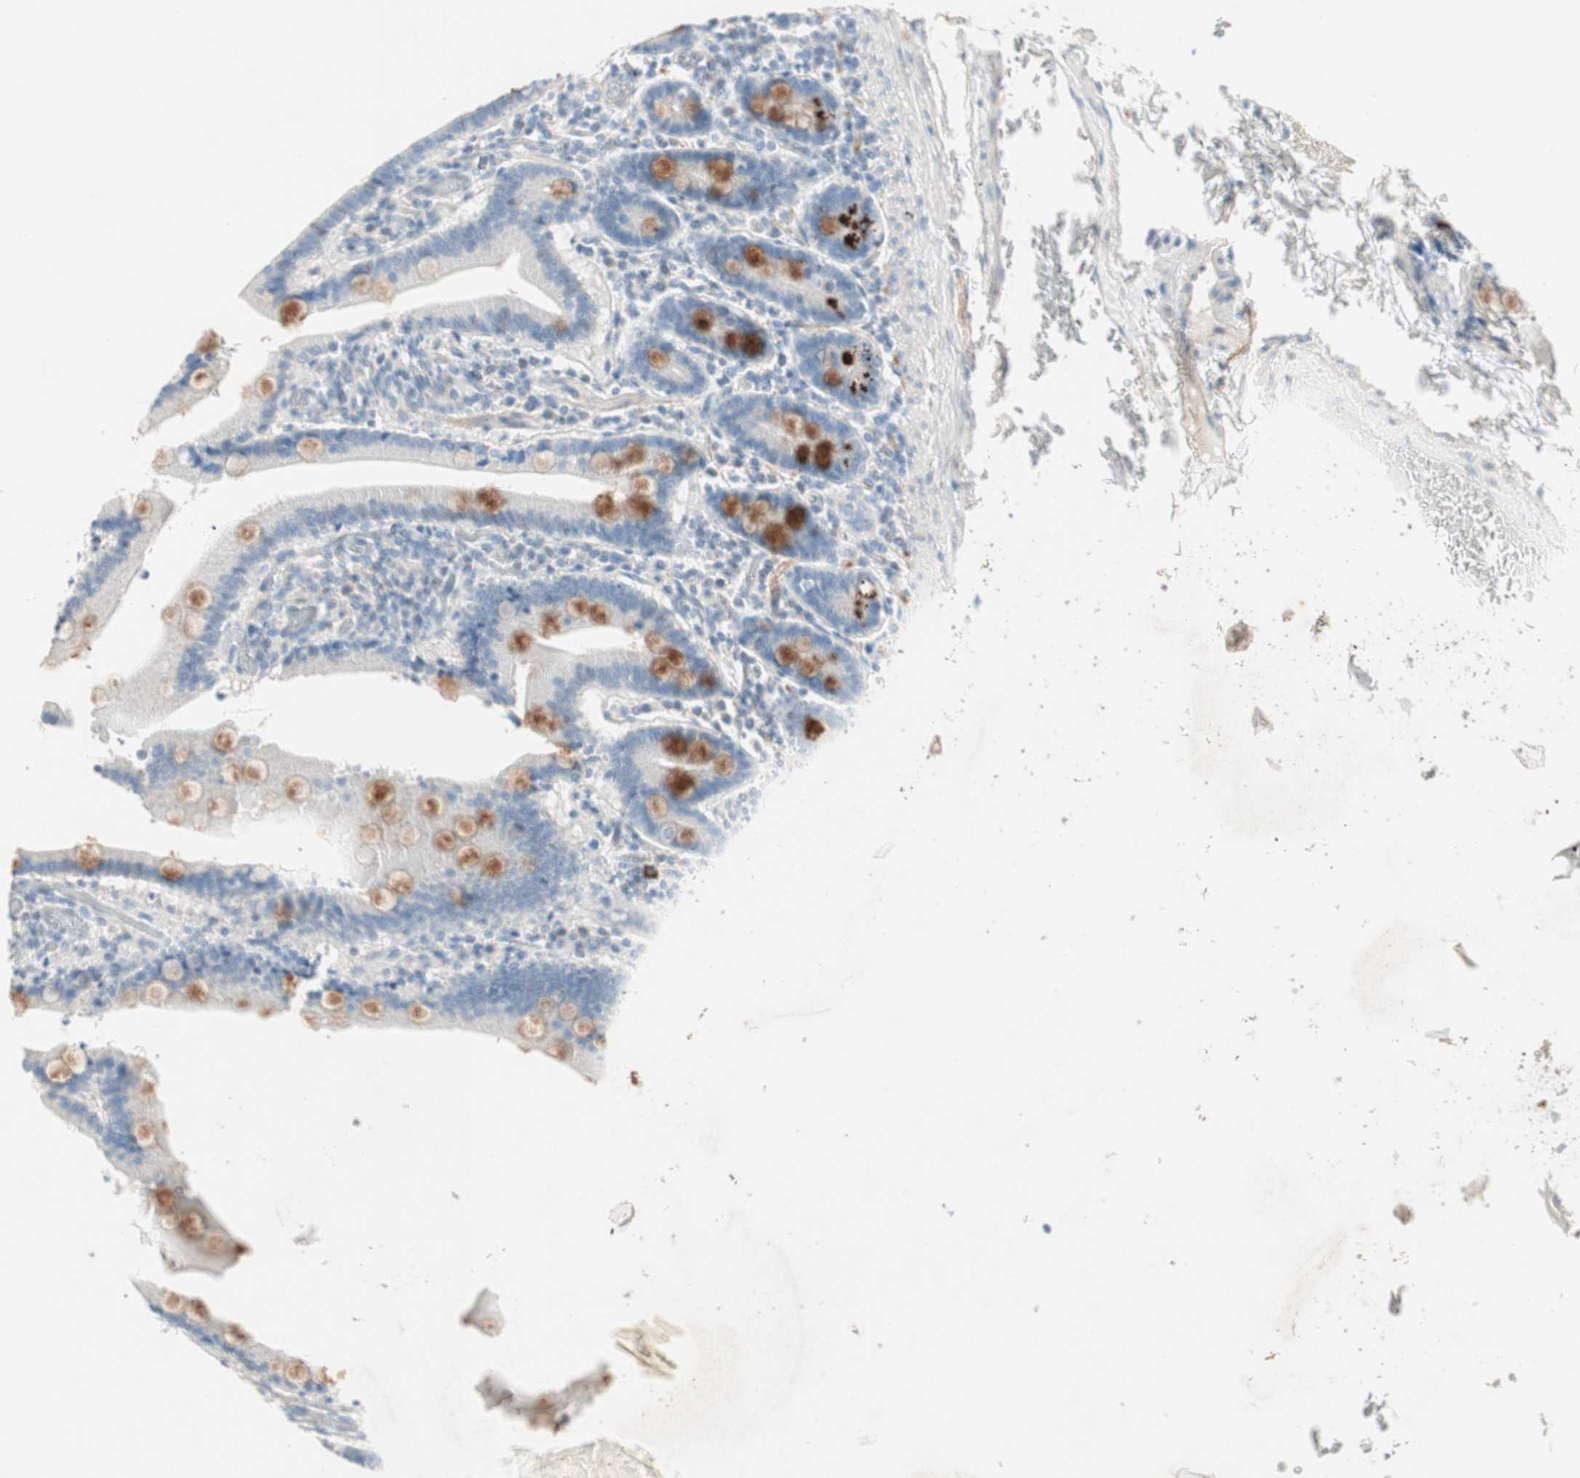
{"staining": {"intensity": "moderate", "quantity": "<25%", "location": "cytoplasmic/membranous"}, "tissue": "duodenum", "cell_type": "Glandular cells", "image_type": "normal", "snomed": [{"axis": "morphology", "description": "Normal tissue, NOS"}, {"axis": "topography", "description": "Duodenum"}], "caption": "Immunohistochemical staining of normal human duodenum displays <25% levels of moderate cytoplasmic/membranous protein positivity in approximately <25% of glandular cells. The protein is stained brown, and the nuclei are stained in blue (DAB IHC with brightfield microscopy, high magnification).", "gene": "SULT1C2", "patient": {"sex": "female", "age": 53}}